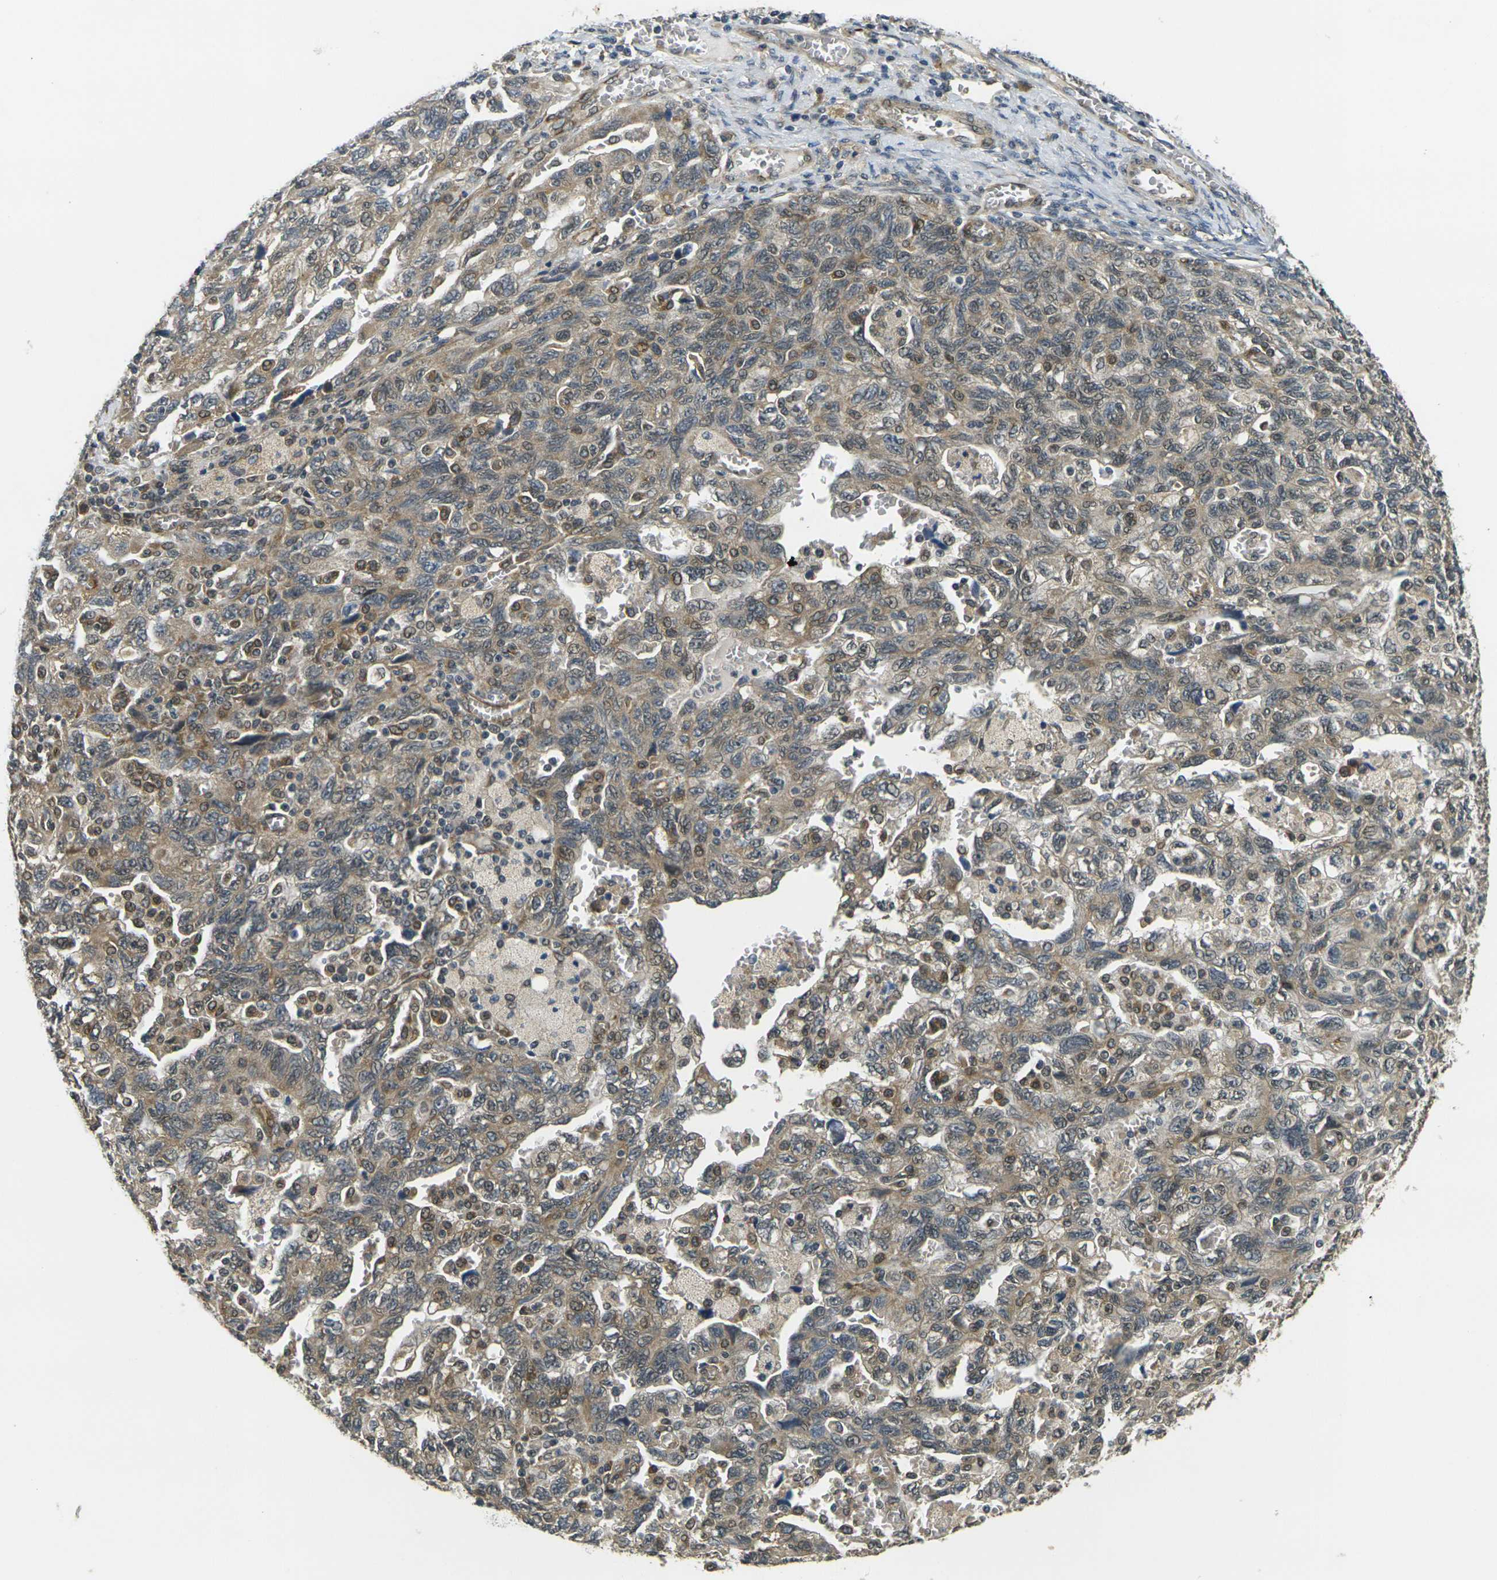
{"staining": {"intensity": "weak", "quantity": ">75%", "location": "cytoplasmic/membranous,nuclear"}, "tissue": "ovarian cancer", "cell_type": "Tumor cells", "image_type": "cancer", "snomed": [{"axis": "morphology", "description": "Carcinoma, NOS"}, {"axis": "morphology", "description": "Cystadenocarcinoma, serous, NOS"}, {"axis": "topography", "description": "Ovary"}], "caption": "A high-resolution image shows immunohistochemistry (IHC) staining of ovarian serous cystadenocarcinoma, which shows weak cytoplasmic/membranous and nuclear positivity in about >75% of tumor cells.", "gene": "FUT11", "patient": {"sex": "female", "age": 69}}